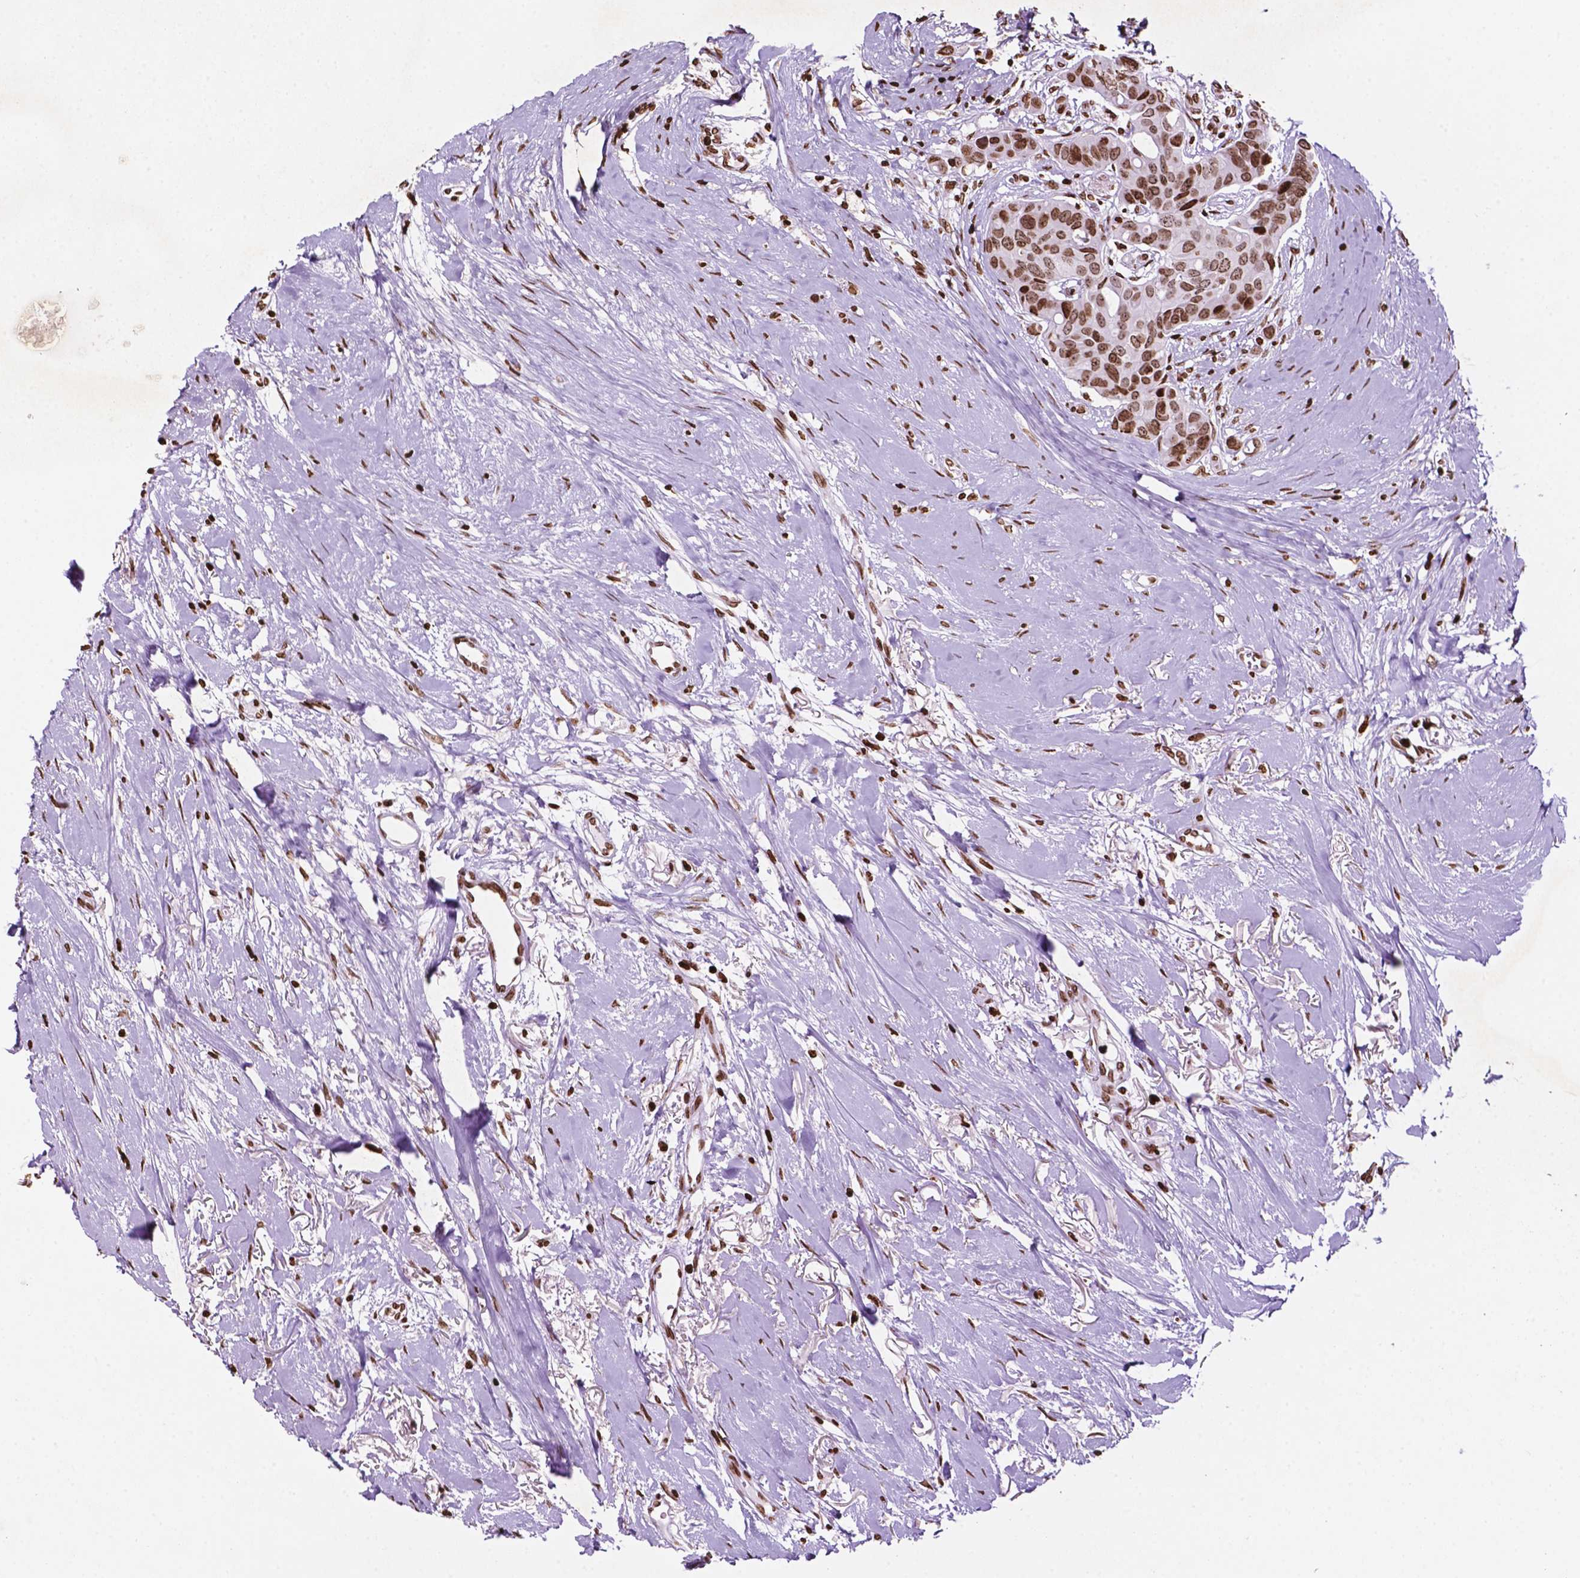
{"staining": {"intensity": "moderate", "quantity": ">75%", "location": "nuclear"}, "tissue": "breast cancer", "cell_type": "Tumor cells", "image_type": "cancer", "snomed": [{"axis": "morphology", "description": "Duct carcinoma"}, {"axis": "topography", "description": "Breast"}], "caption": "The photomicrograph exhibits immunohistochemical staining of breast cancer. There is moderate nuclear positivity is present in about >75% of tumor cells.", "gene": "TMEM250", "patient": {"sex": "female", "age": 54}}